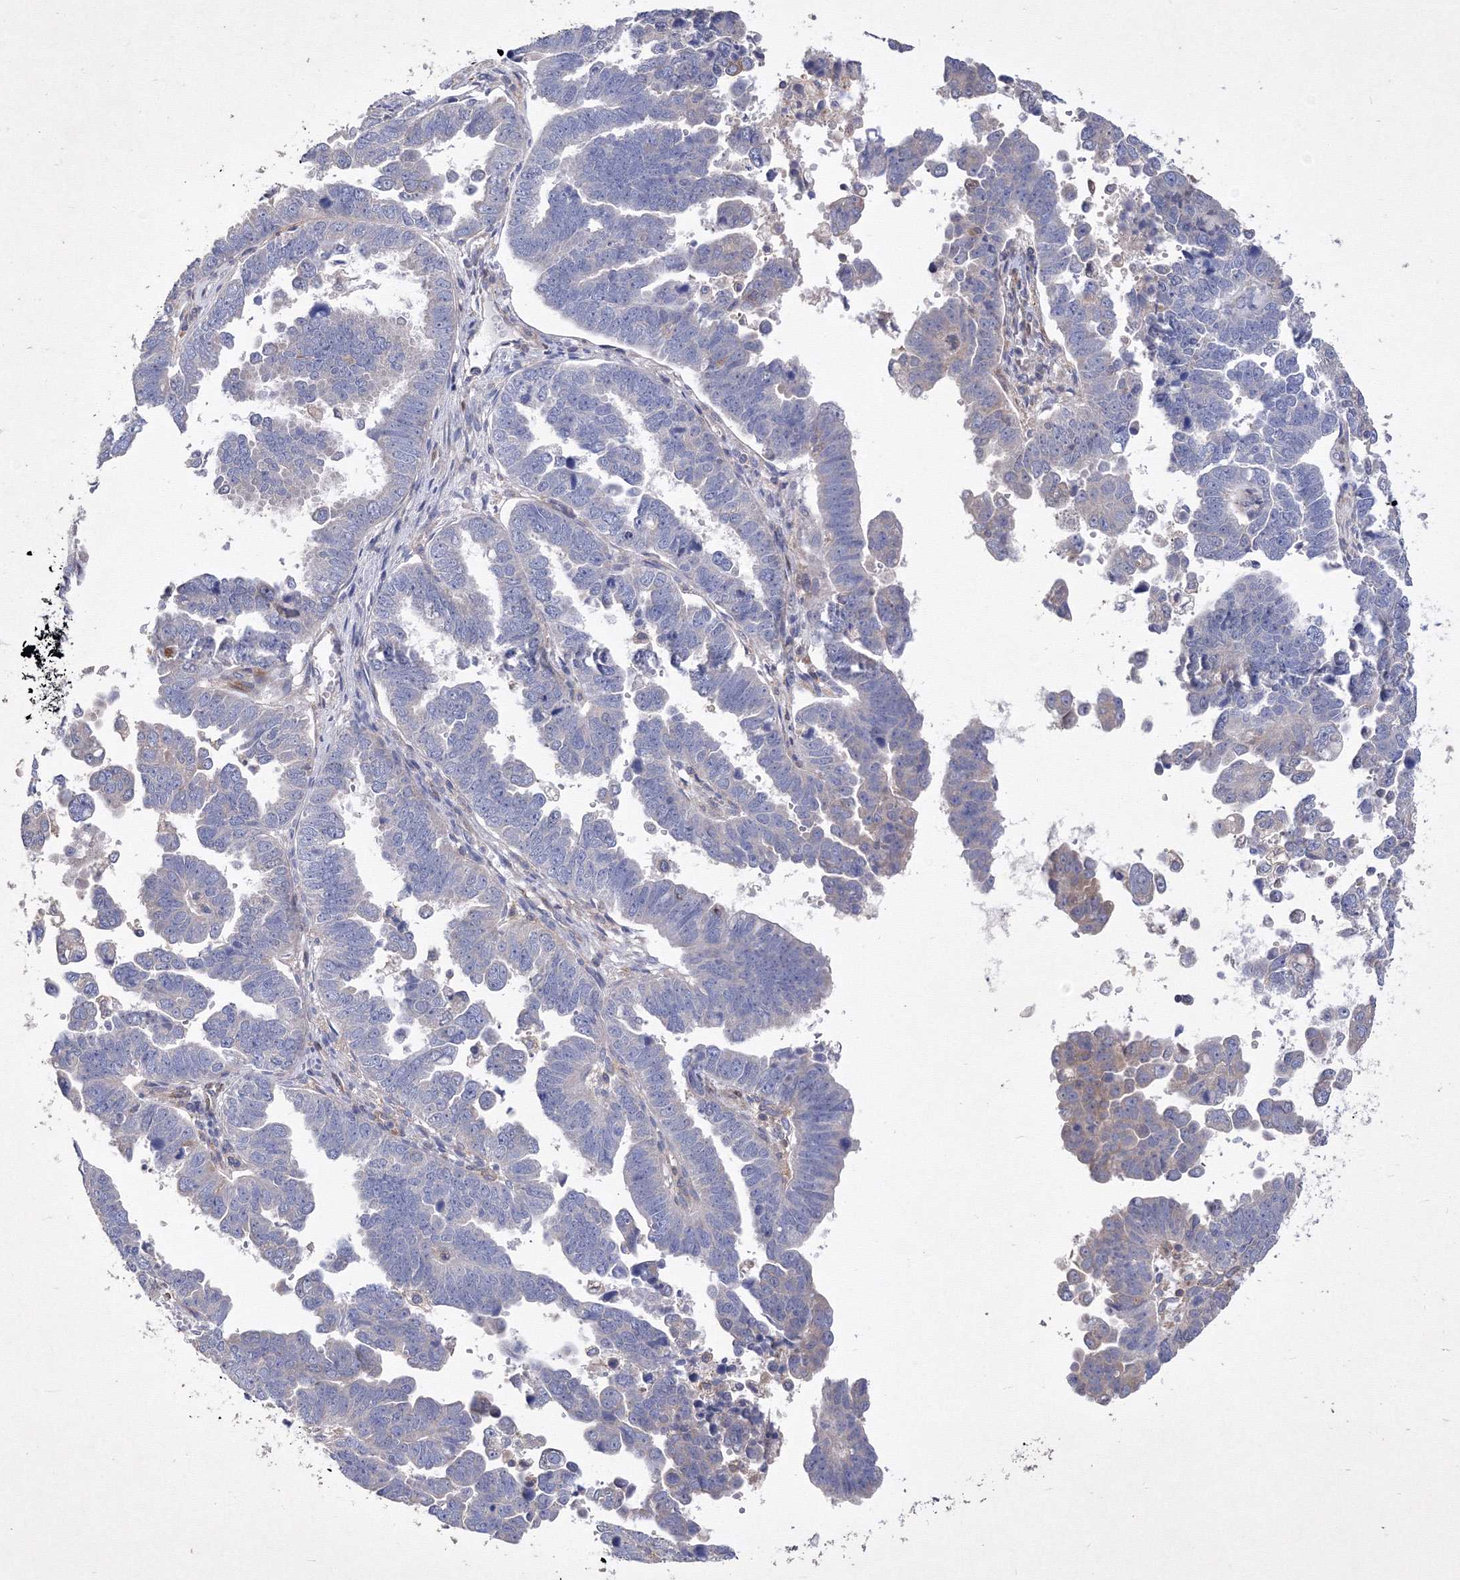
{"staining": {"intensity": "negative", "quantity": "none", "location": "none"}, "tissue": "endometrial cancer", "cell_type": "Tumor cells", "image_type": "cancer", "snomed": [{"axis": "morphology", "description": "Adenocarcinoma, NOS"}, {"axis": "topography", "description": "Endometrium"}], "caption": "High magnification brightfield microscopy of endometrial cancer (adenocarcinoma) stained with DAB (3,3'-diaminobenzidine) (brown) and counterstained with hematoxylin (blue): tumor cells show no significant expression.", "gene": "SNX18", "patient": {"sex": "female", "age": 75}}